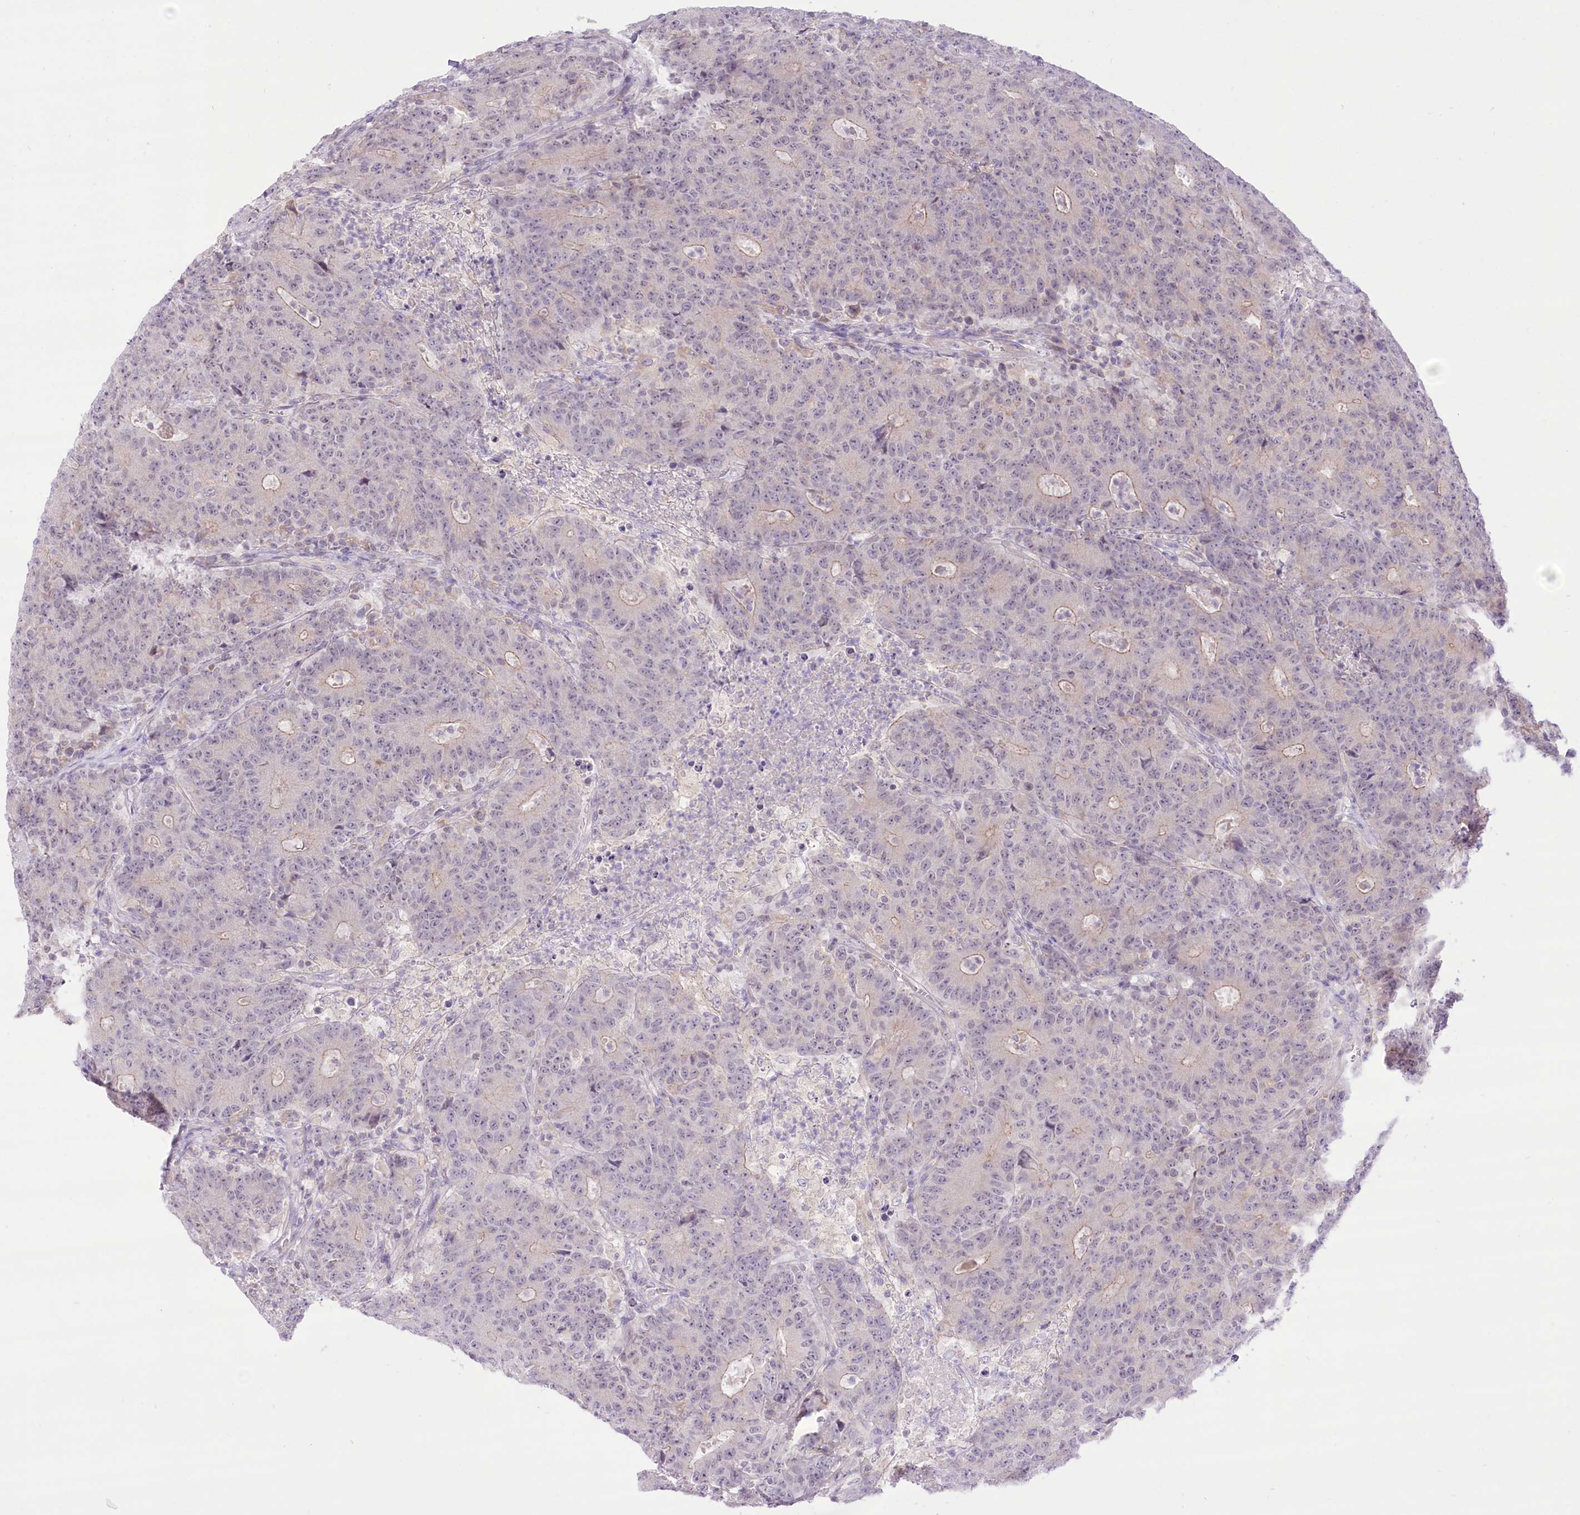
{"staining": {"intensity": "weak", "quantity": "<25%", "location": "cytoplasmic/membranous"}, "tissue": "colorectal cancer", "cell_type": "Tumor cells", "image_type": "cancer", "snomed": [{"axis": "morphology", "description": "Adenocarcinoma, NOS"}, {"axis": "topography", "description": "Colon"}], "caption": "DAB immunohistochemical staining of human colorectal cancer (adenocarcinoma) demonstrates no significant expression in tumor cells.", "gene": "HELT", "patient": {"sex": "female", "age": 75}}